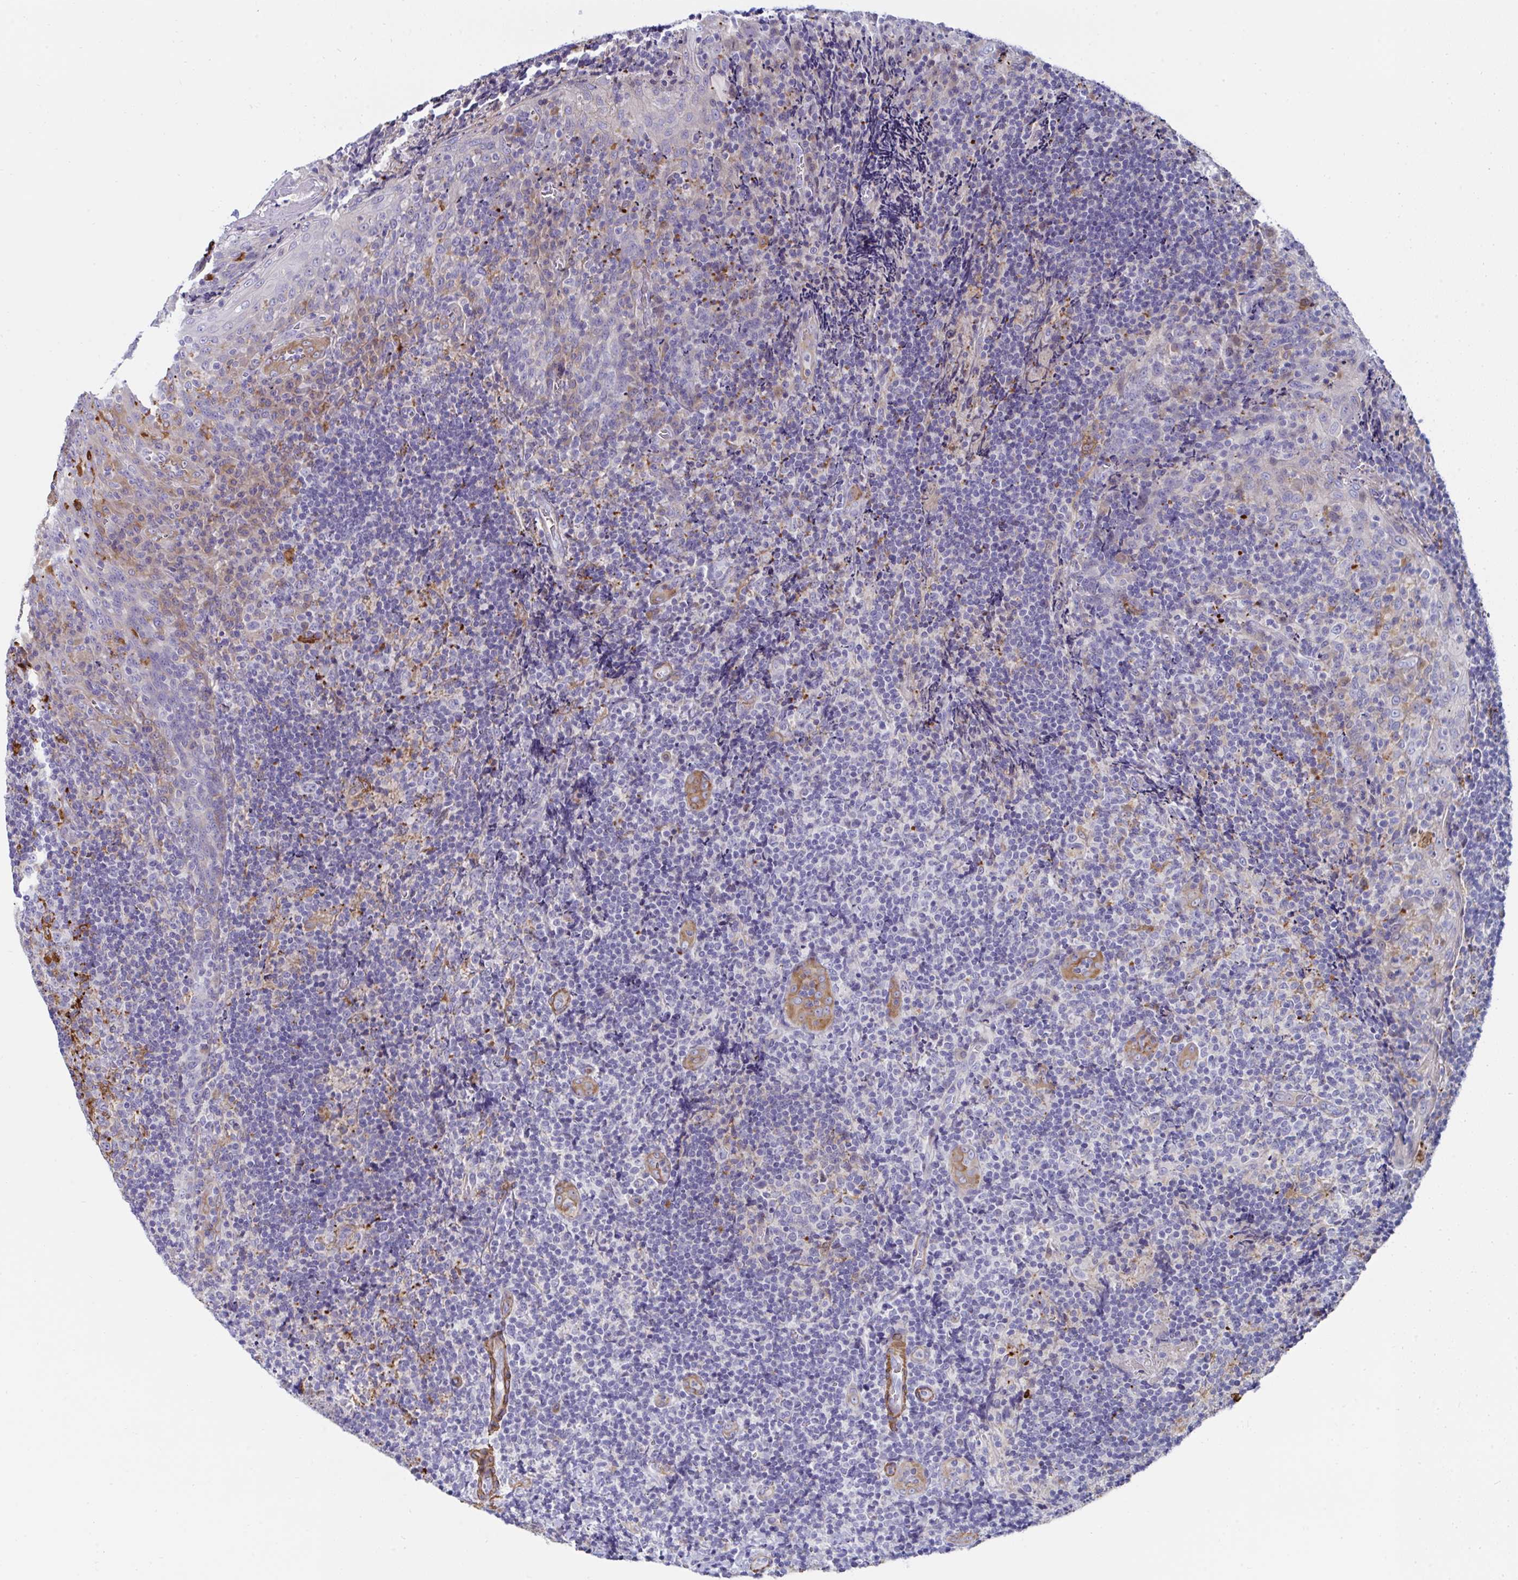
{"staining": {"intensity": "strong", "quantity": "<25%", "location": "cytoplasmic/membranous"}, "tissue": "tonsil", "cell_type": "Germinal center cells", "image_type": "normal", "snomed": [{"axis": "morphology", "description": "Normal tissue, NOS"}, {"axis": "topography", "description": "Tonsil"}], "caption": "Germinal center cells exhibit medium levels of strong cytoplasmic/membranous positivity in approximately <25% of cells in benign tonsil.", "gene": "FBXL13", "patient": {"sex": "male", "age": 17}}